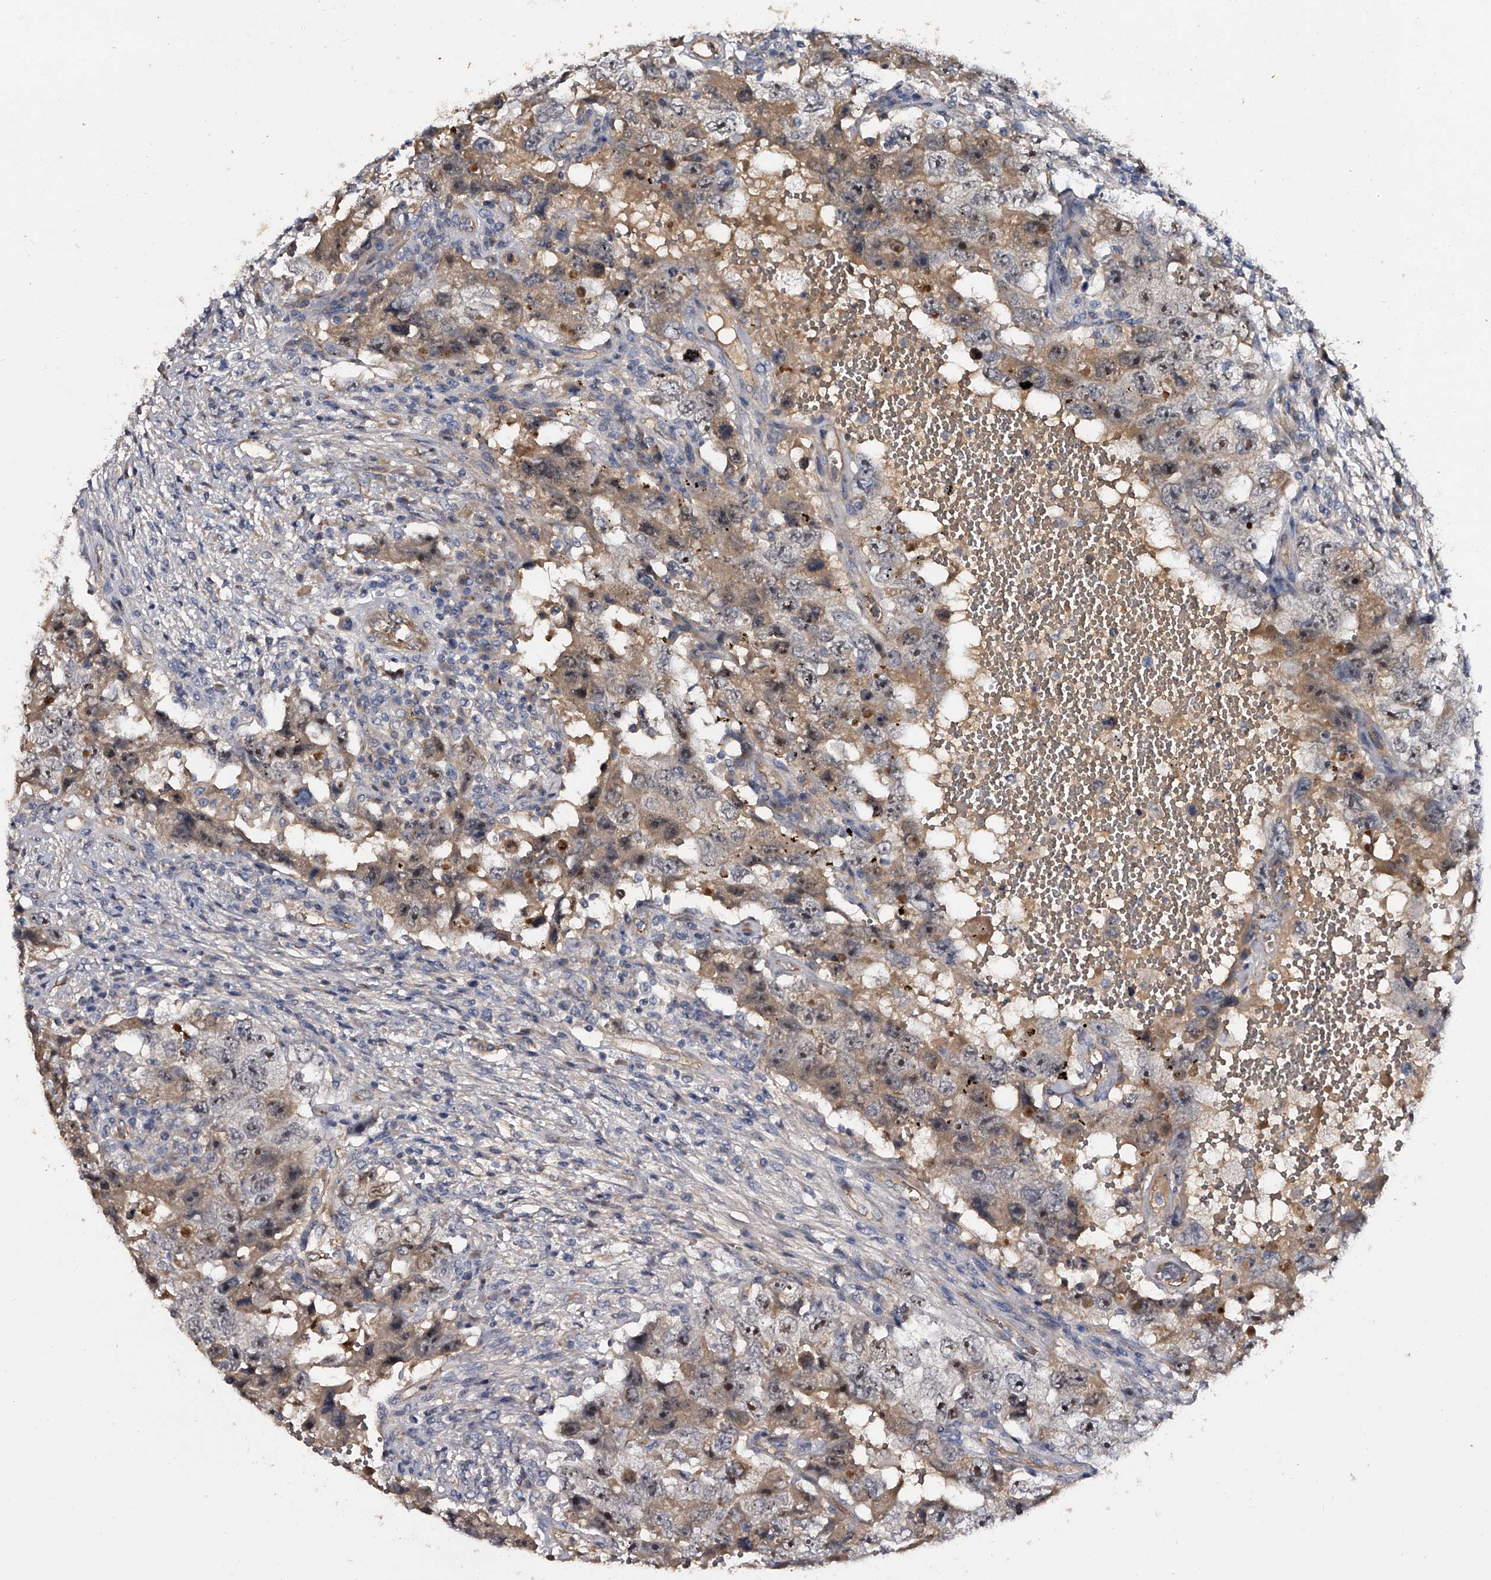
{"staining": {"intensity": "weak", "quantity": ">75%", "location": "cytoplasmic/membranous"}, "tissue": "testis cancer", "cell_type": "Tumor cells", "image_type": "cancer", "snomed": [{"axis": "morphology", "description": "Carcinoma, Embryonal, NOS"}, {"axis": "topography", "description": "Testis"}], "caption": "This image reveals testis embryonal carcinoma stained with immunohistochemistry (IHC) to label a protein in brown. The cytoplasmic/membranous of tumor cells show weak positivity for the protein. Nuclei are counter-stained blue.", "gene": "MDN1", "patient": {"sex": "male", "age": 26}}